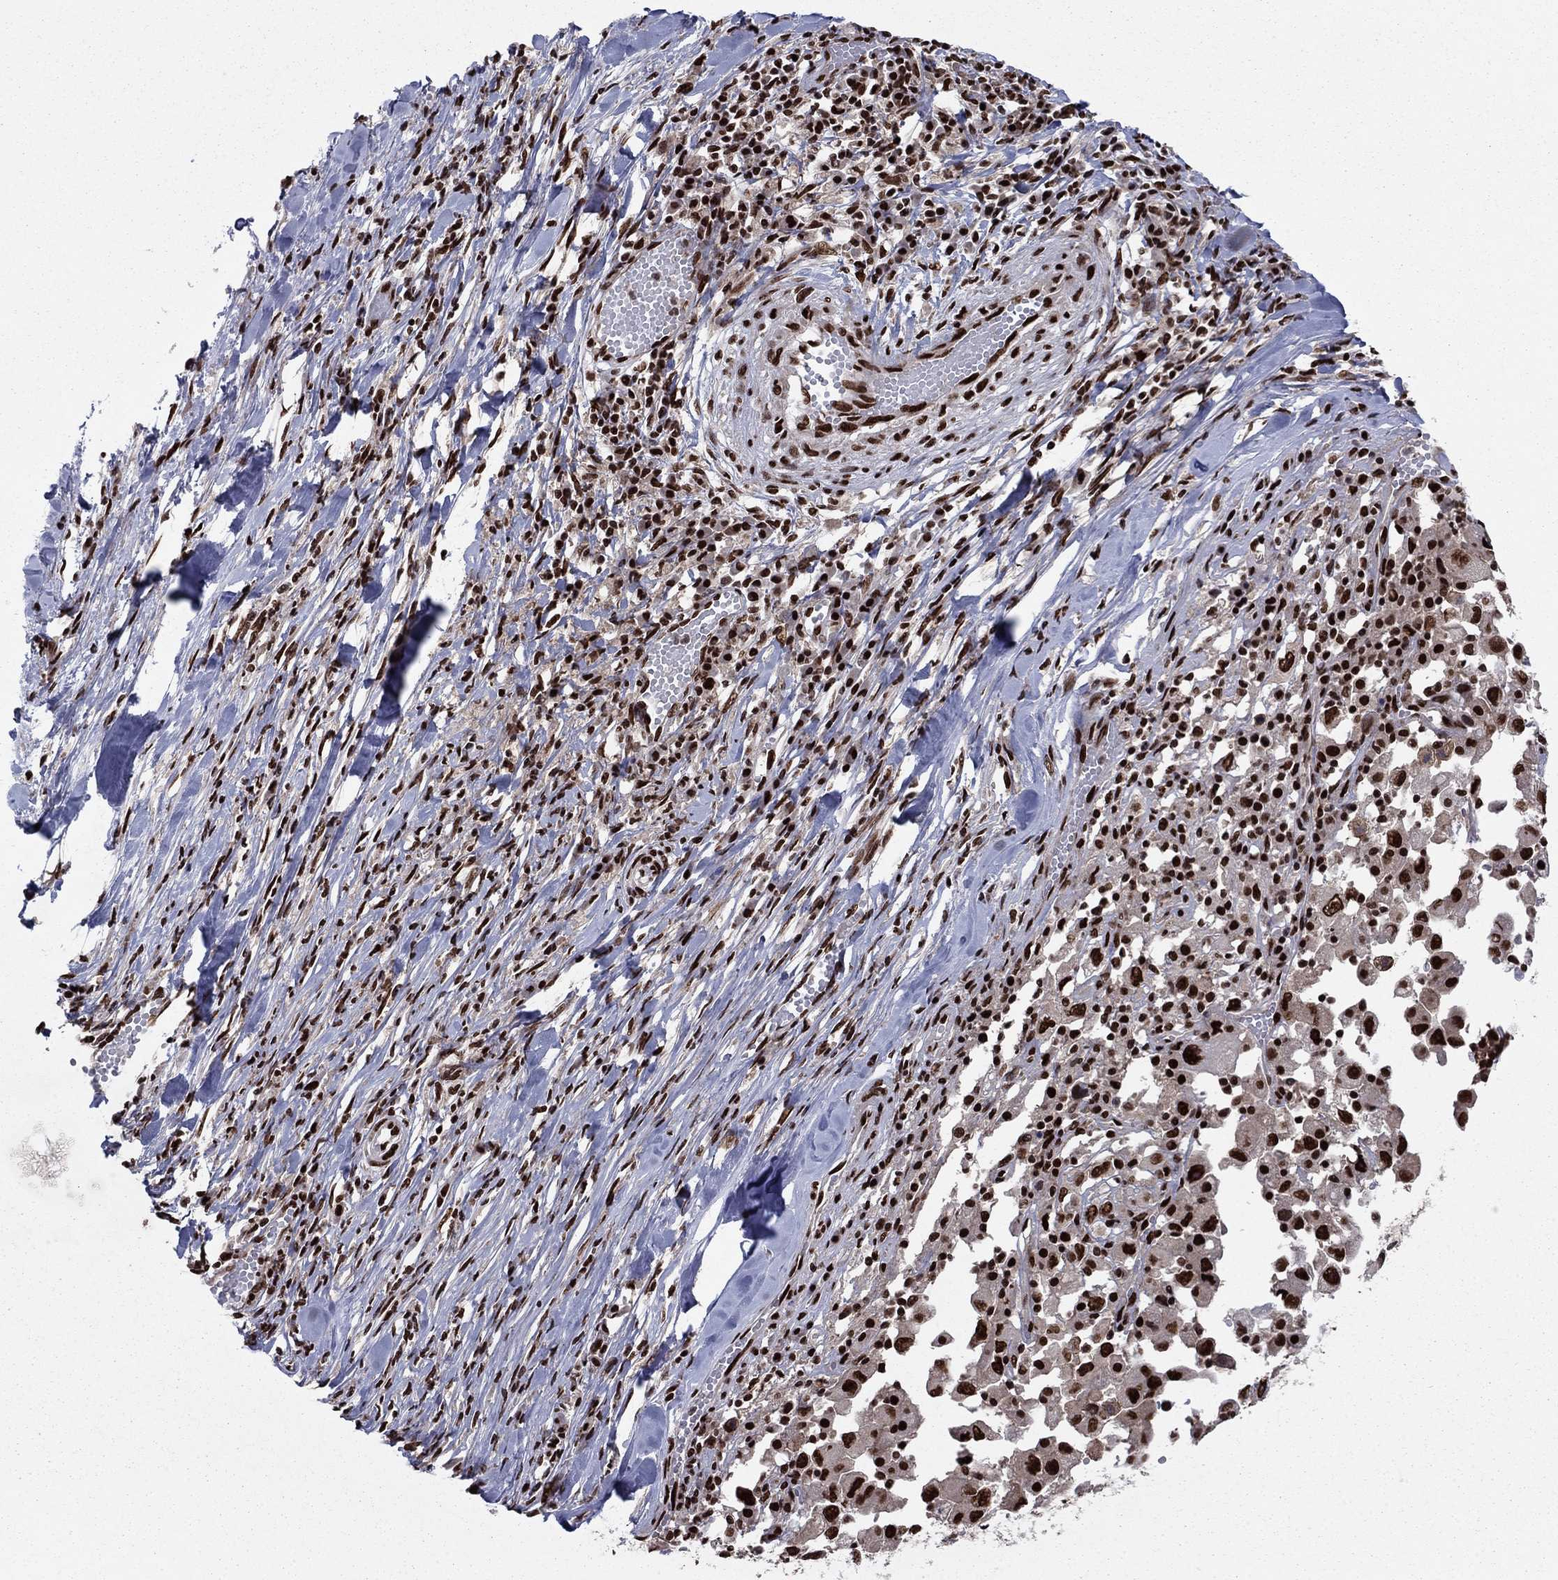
{"staining": {"intensity": "strong", "quantity": ">75%", "location": "nuclear"}, "tissue": "melanoma", "cell_type": "Tumor cells", "image_type": "cancer", "snomed": [{"axis": "morphology", "description": "Malignant melanoma, Metastatic site"}, {"axis": "topography", "description": "Lymph node"}], "caption": "Strong nuclear protein staining is present in approximately >75% of tumor cells in malignant melanoma (metastatic site). The staining is performed using DAB brown chromogen to label protein expression. The nuclei are counter-stained blue using hematoxylin.", "gene": "USP54", "patient": {"sex": "male", "age": 50}}